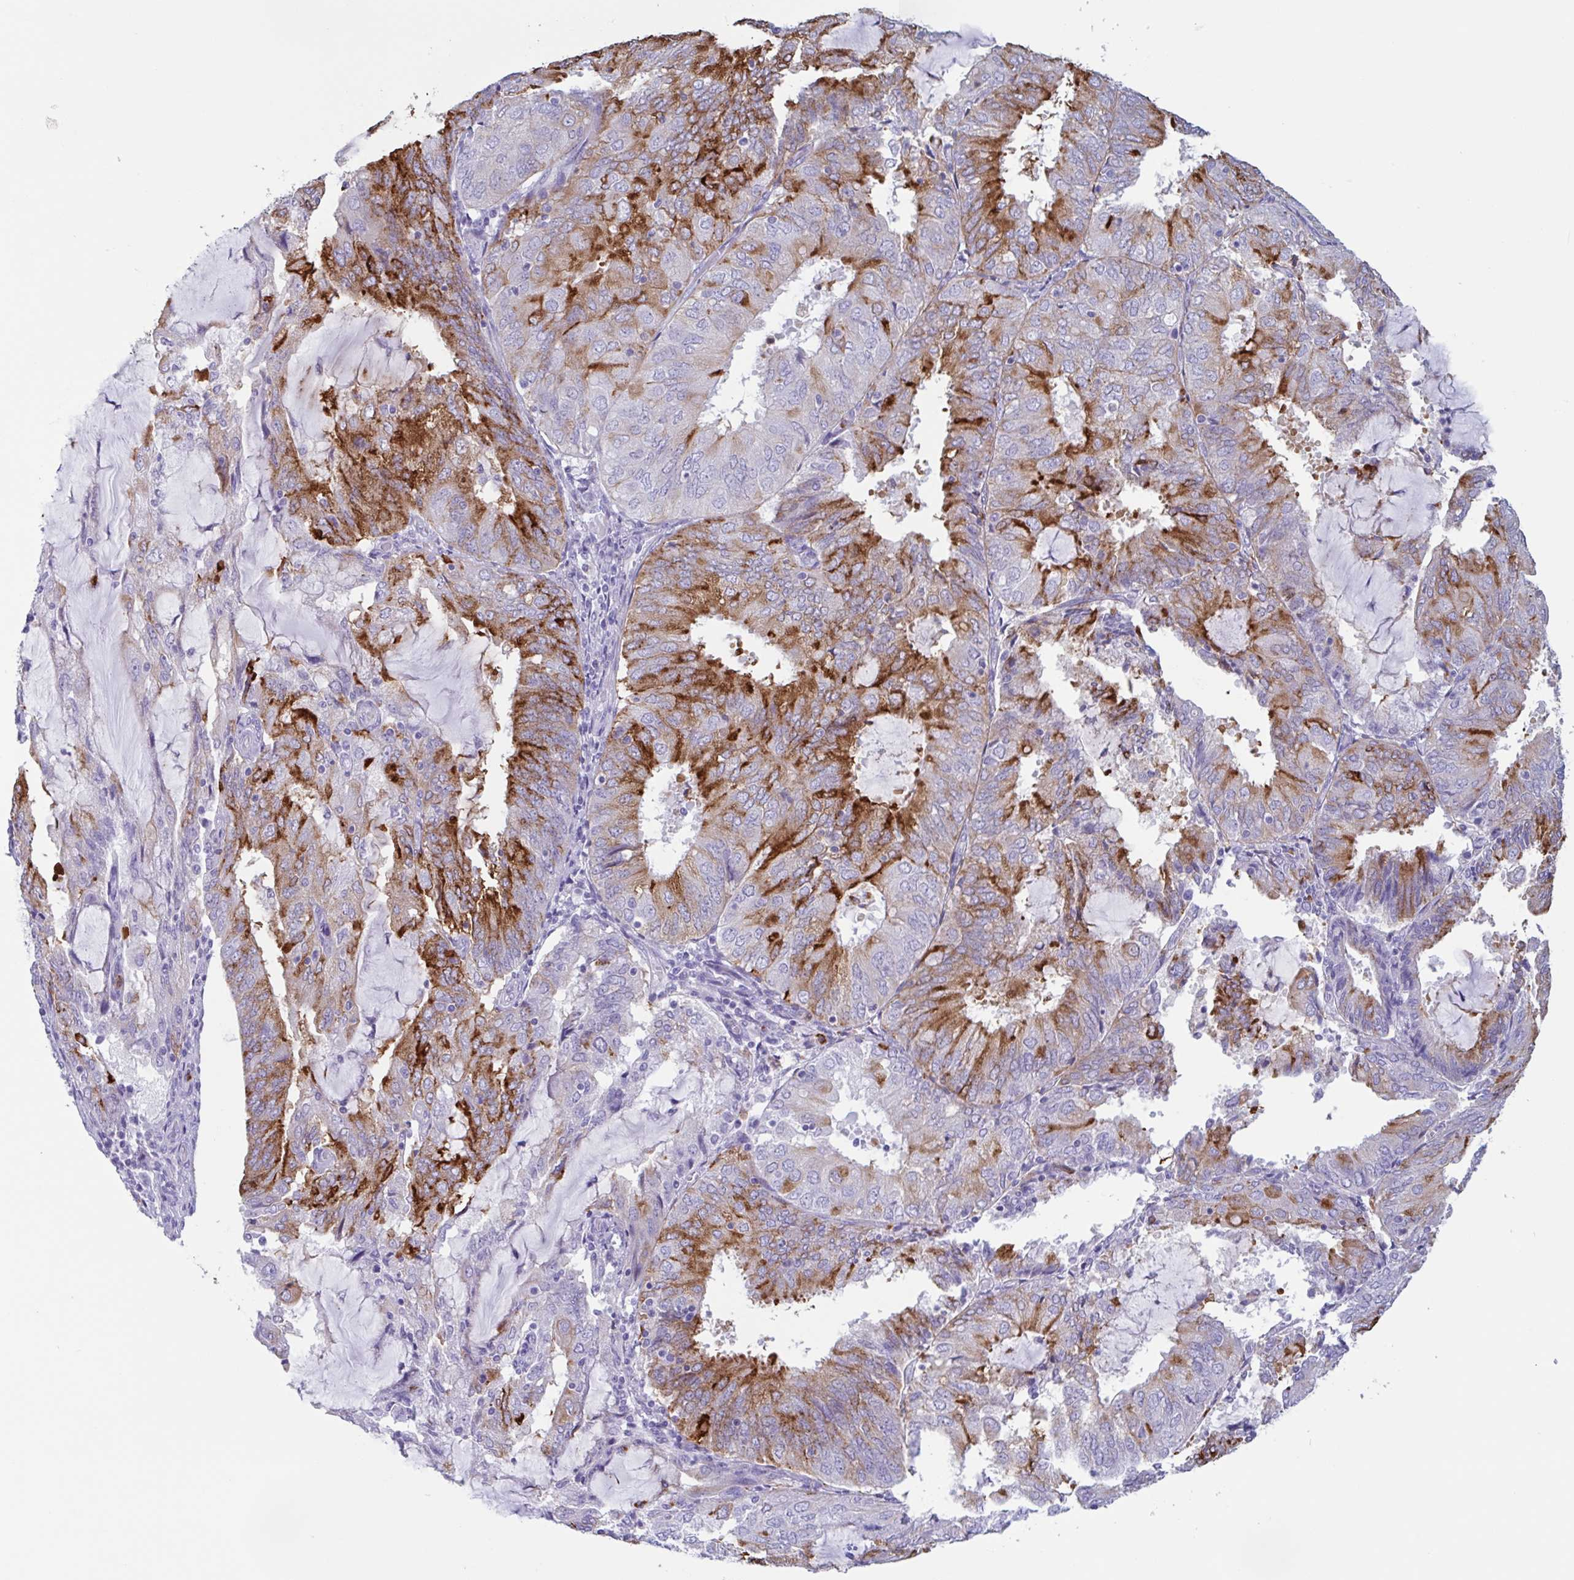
{"staining": {"intensity": "strong", "quantity": "25%-75%", "location": "cytoplasmic/membranous"}, "tissue": "endometrial cancer", "cell_type": "Tumor cells", "image_type": "cancer", "snomed": [{"axis": "morphology", "description": "Adenocarcinoma, NOS"}, {"axis": "topography", "description": "Endometrium"}], "caption": "A brown stain shows strong cytoplasmic/membranous staining of a protein in adenocarcinoma (endometrial) tumor cells.", "gene": "DTWD2", "patient": {"sex": "female", "age": 81}}